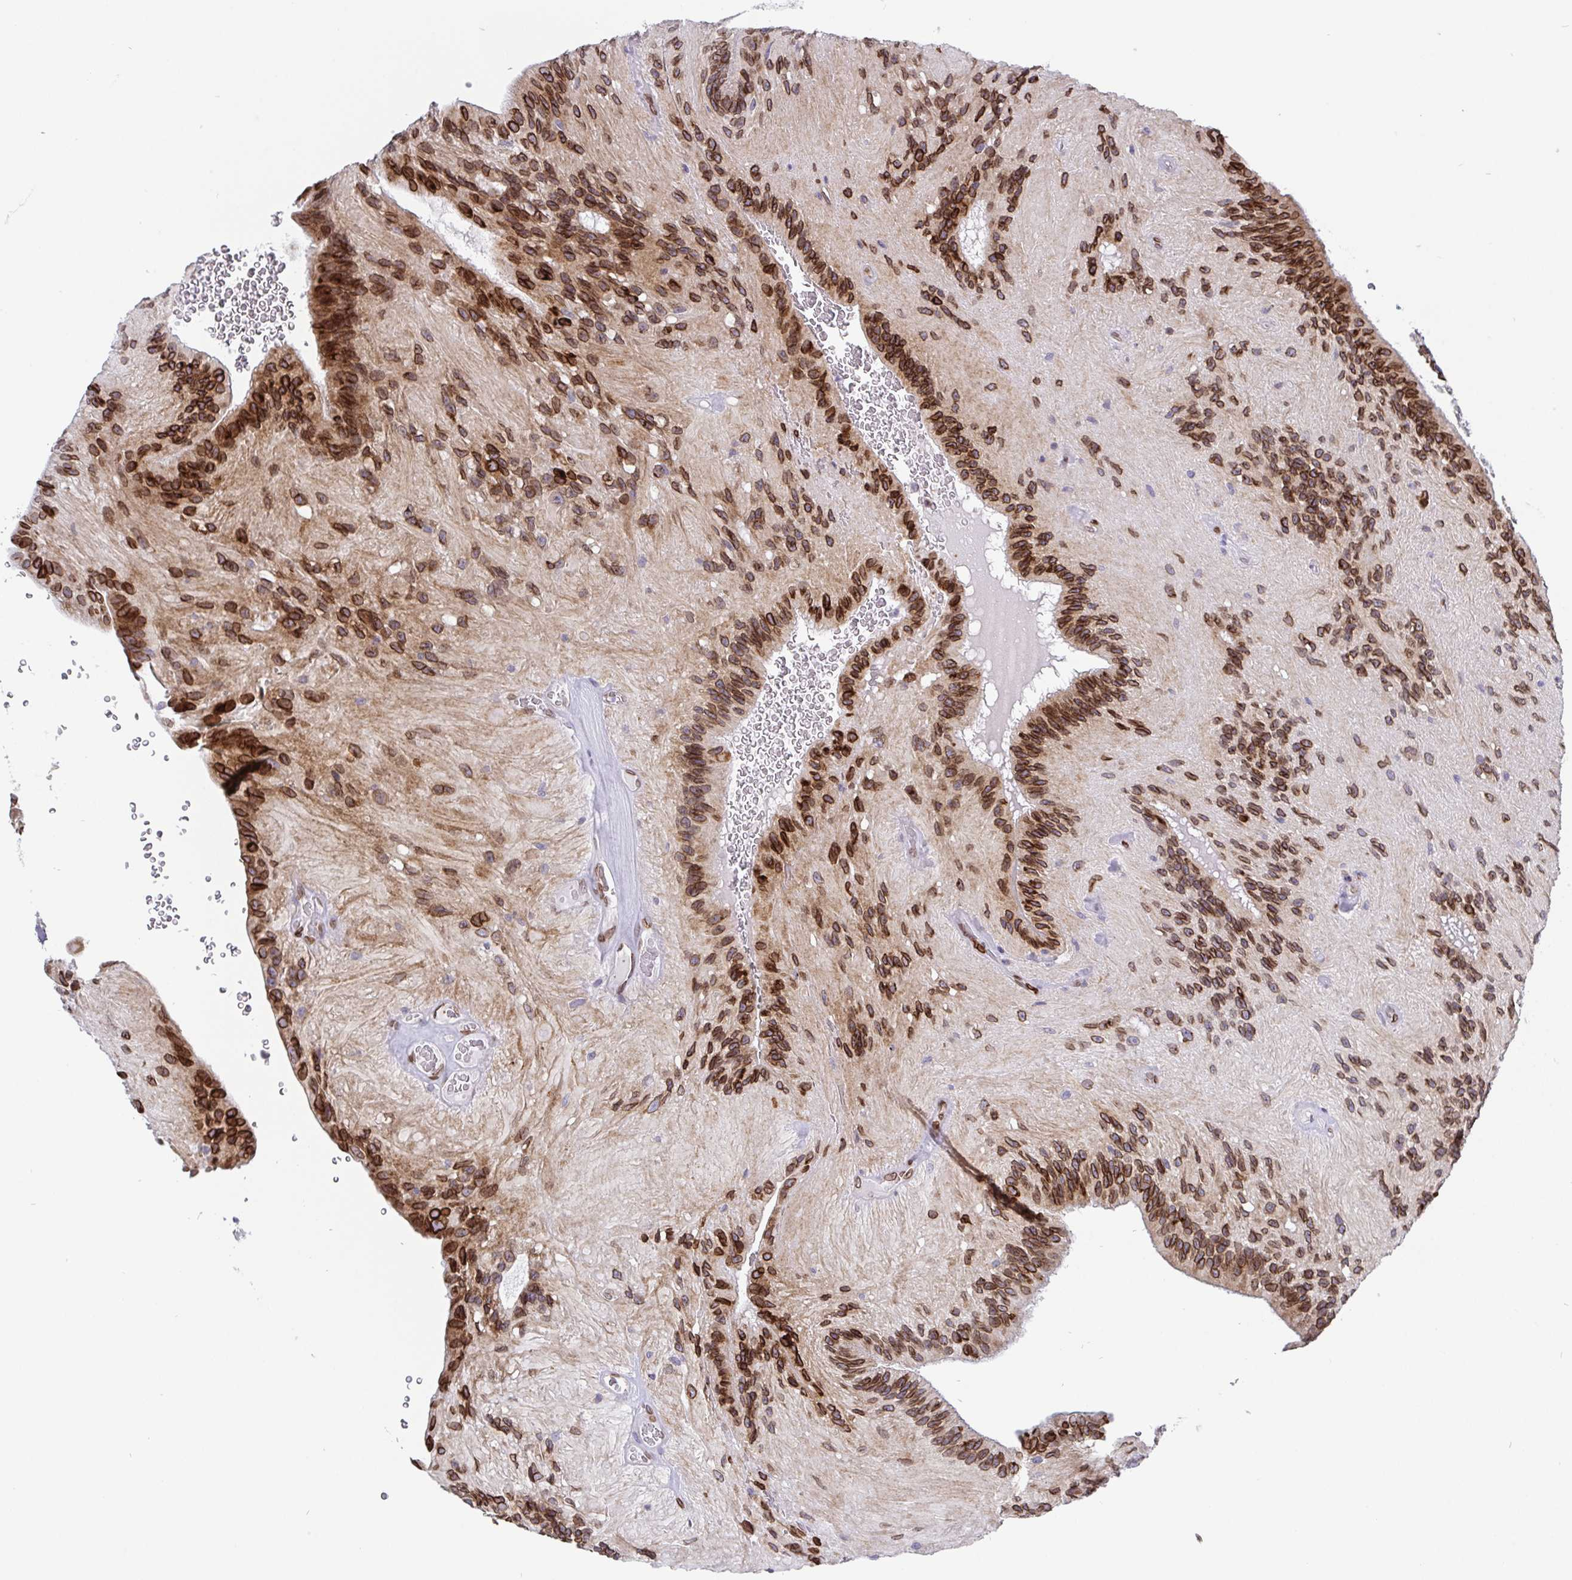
{"staining": {"intensity": "strong", "quantity": ">75%", "location": "cytoplasmic/membranous,nuclear"}, "tissue": "glioma", "cell_type": "Tumor cells", "image_type": "cancer", "snomed": [{"axis": "morphology", "description": "Glioma, malignant, Low grade"}, {"axis": "topography", "description": "Brain"}], "caption": "Immunohistochemistry image of malignant glioma (low-grade) stained for a protein (brown), which reveals high levels of strong cytoplasmic/membranous and nuclear expression in approximately >75% of tumor cells.", "gene": "EMD", "patient": {"sex": "male", "age": 31}}